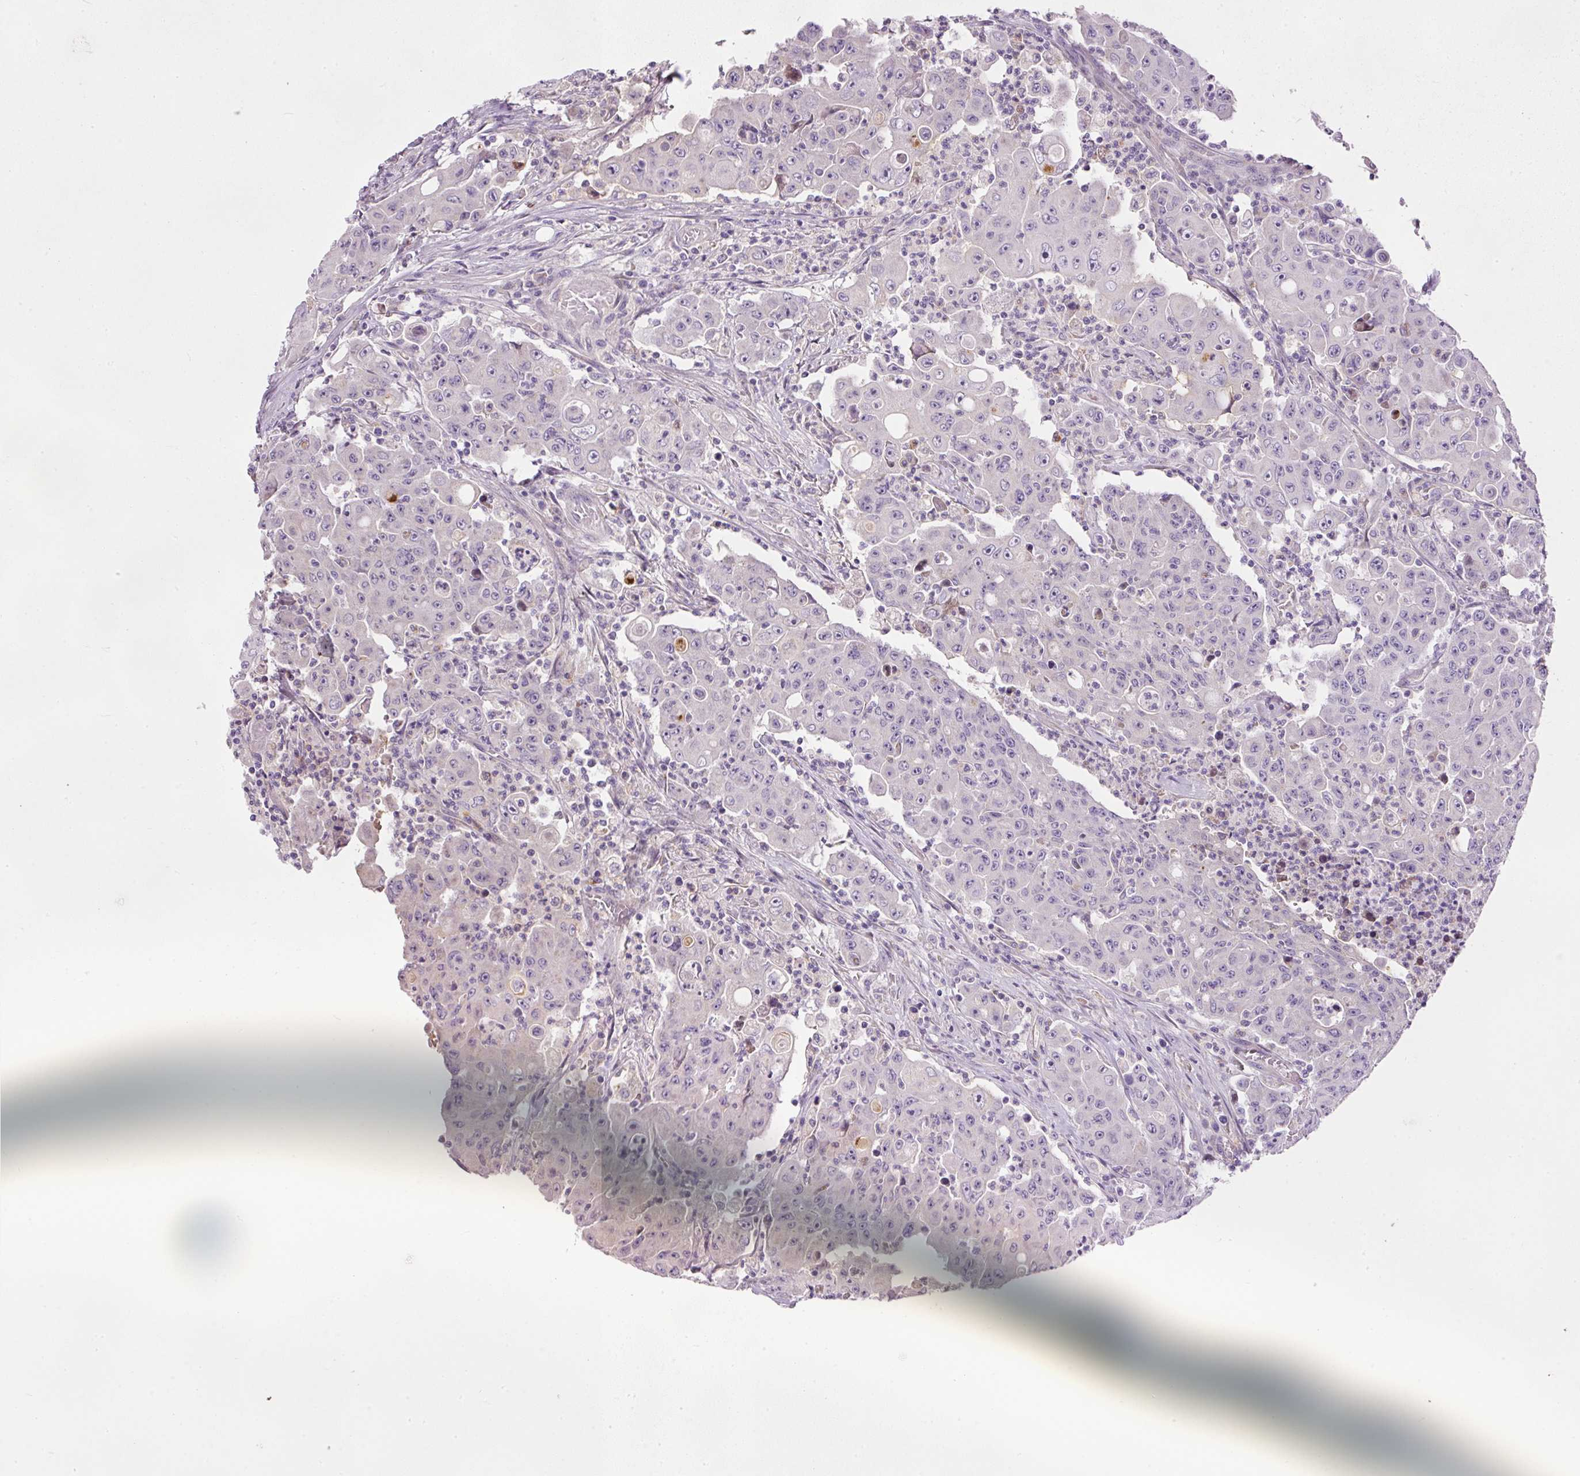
{"staining": {"intensity": "negative", "quantity": "none", "location": "none"}, "tissue": "colorectal cancer", "cell_type": "Tumor cells", "image_type": "cancer", "snomed": [{"axis": "morphology", "description": "Adenocarcinoma, NOS"}, {"axis": "topography", "description": "Colon"}], "caption": "The image displays no significant expression in tumor cells of adenocarcinoma (colorectal).", "gene": "KPNA5", "patient": {"sex": "male", "age": 51}}